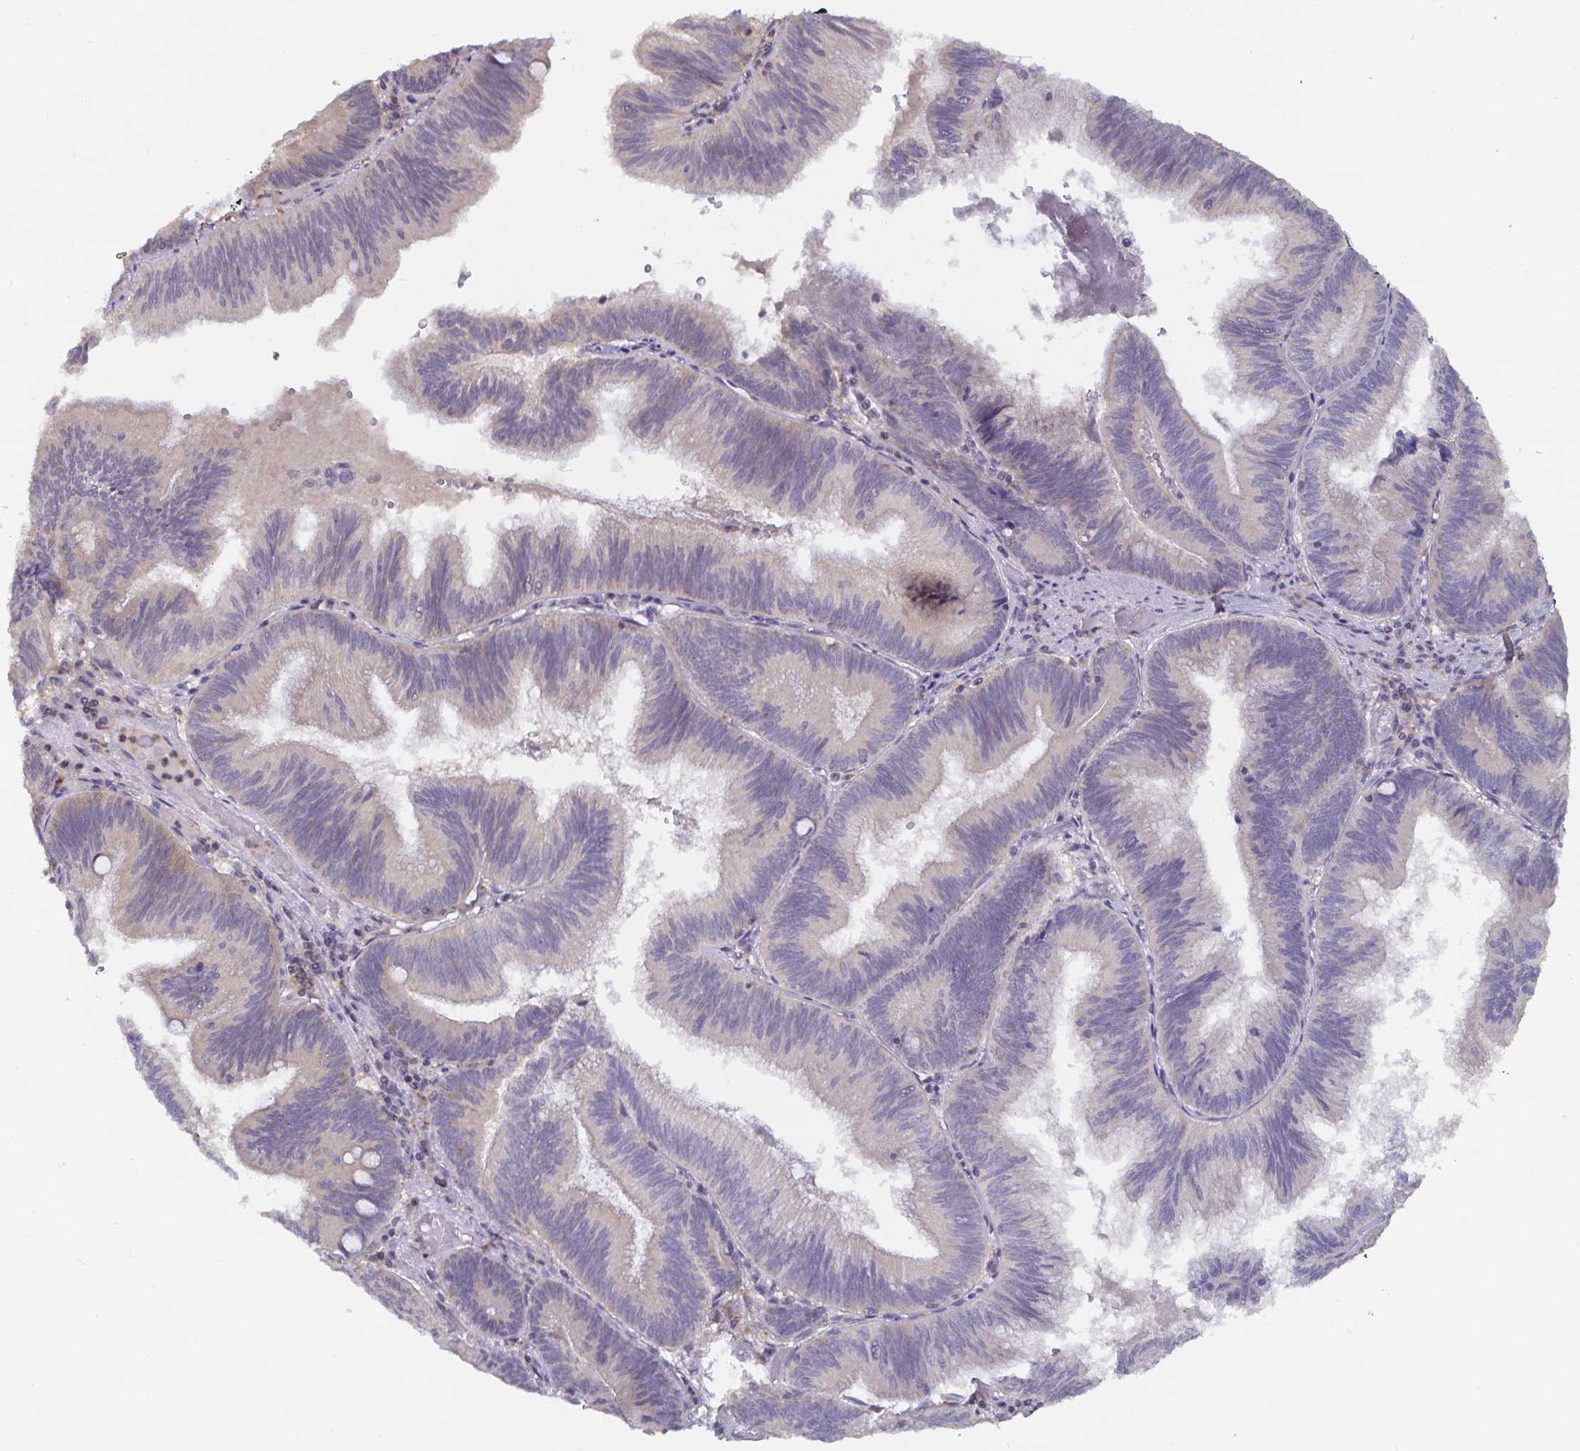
{"staining": {"intensity": "negative", "quantity": "none", "location": "none"}, "tissue": "pancreatic cancer", "cell_type": "Tumor cells", "image_type": "cancer", "snomed": [{"axis": "morphology", "description": "Adenocarcinoma, NOS"}, {"axis": "topography", "description": "Pancreas"}], "caption": "Pancreatic cancer stained for a protein using immunohistochemistry (IHC) shows no staining tumor cells.", "gene": "CDH18", "patient": {"sex": "male", "age": 82}}